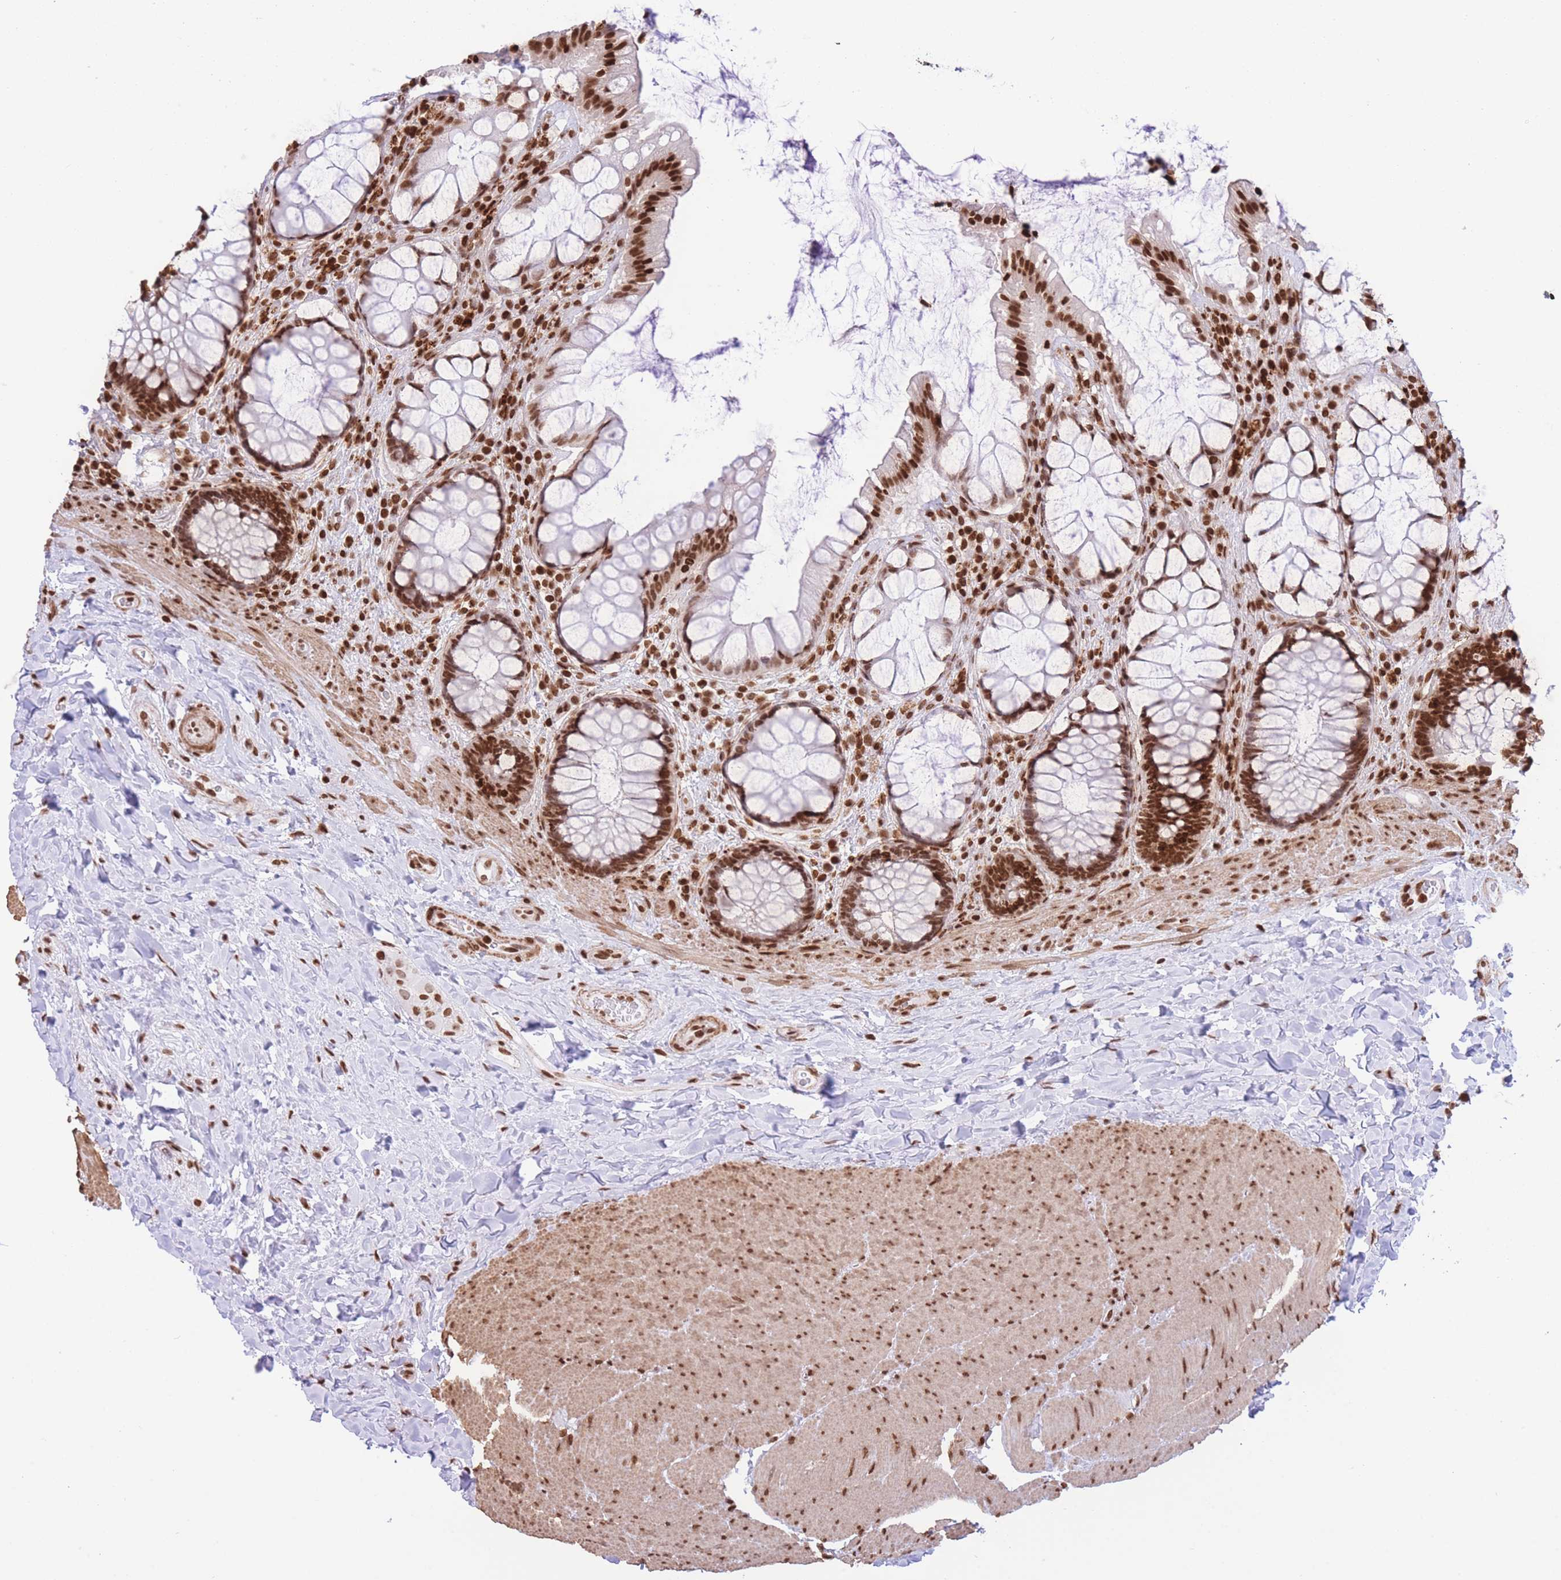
{"staining": {"intensity": "strong", "quantity": ">75%", "location": "nuclear"}, "tissue": "rectum", "cell_type": "Glandular cells", "image_type": "normal", "snomed": [{"axis": "morphology", "description": "Normal tissue, NOS"}, {"axis": "topography", "description": "Rectum"}], "caption": "Immunohistochemistry of benign rectum shows high levels of strong nuclear staining in approximately >75% of glandular cells.", "gene": "H2BC10", "patient": {"sex": "female", "age": 58}}